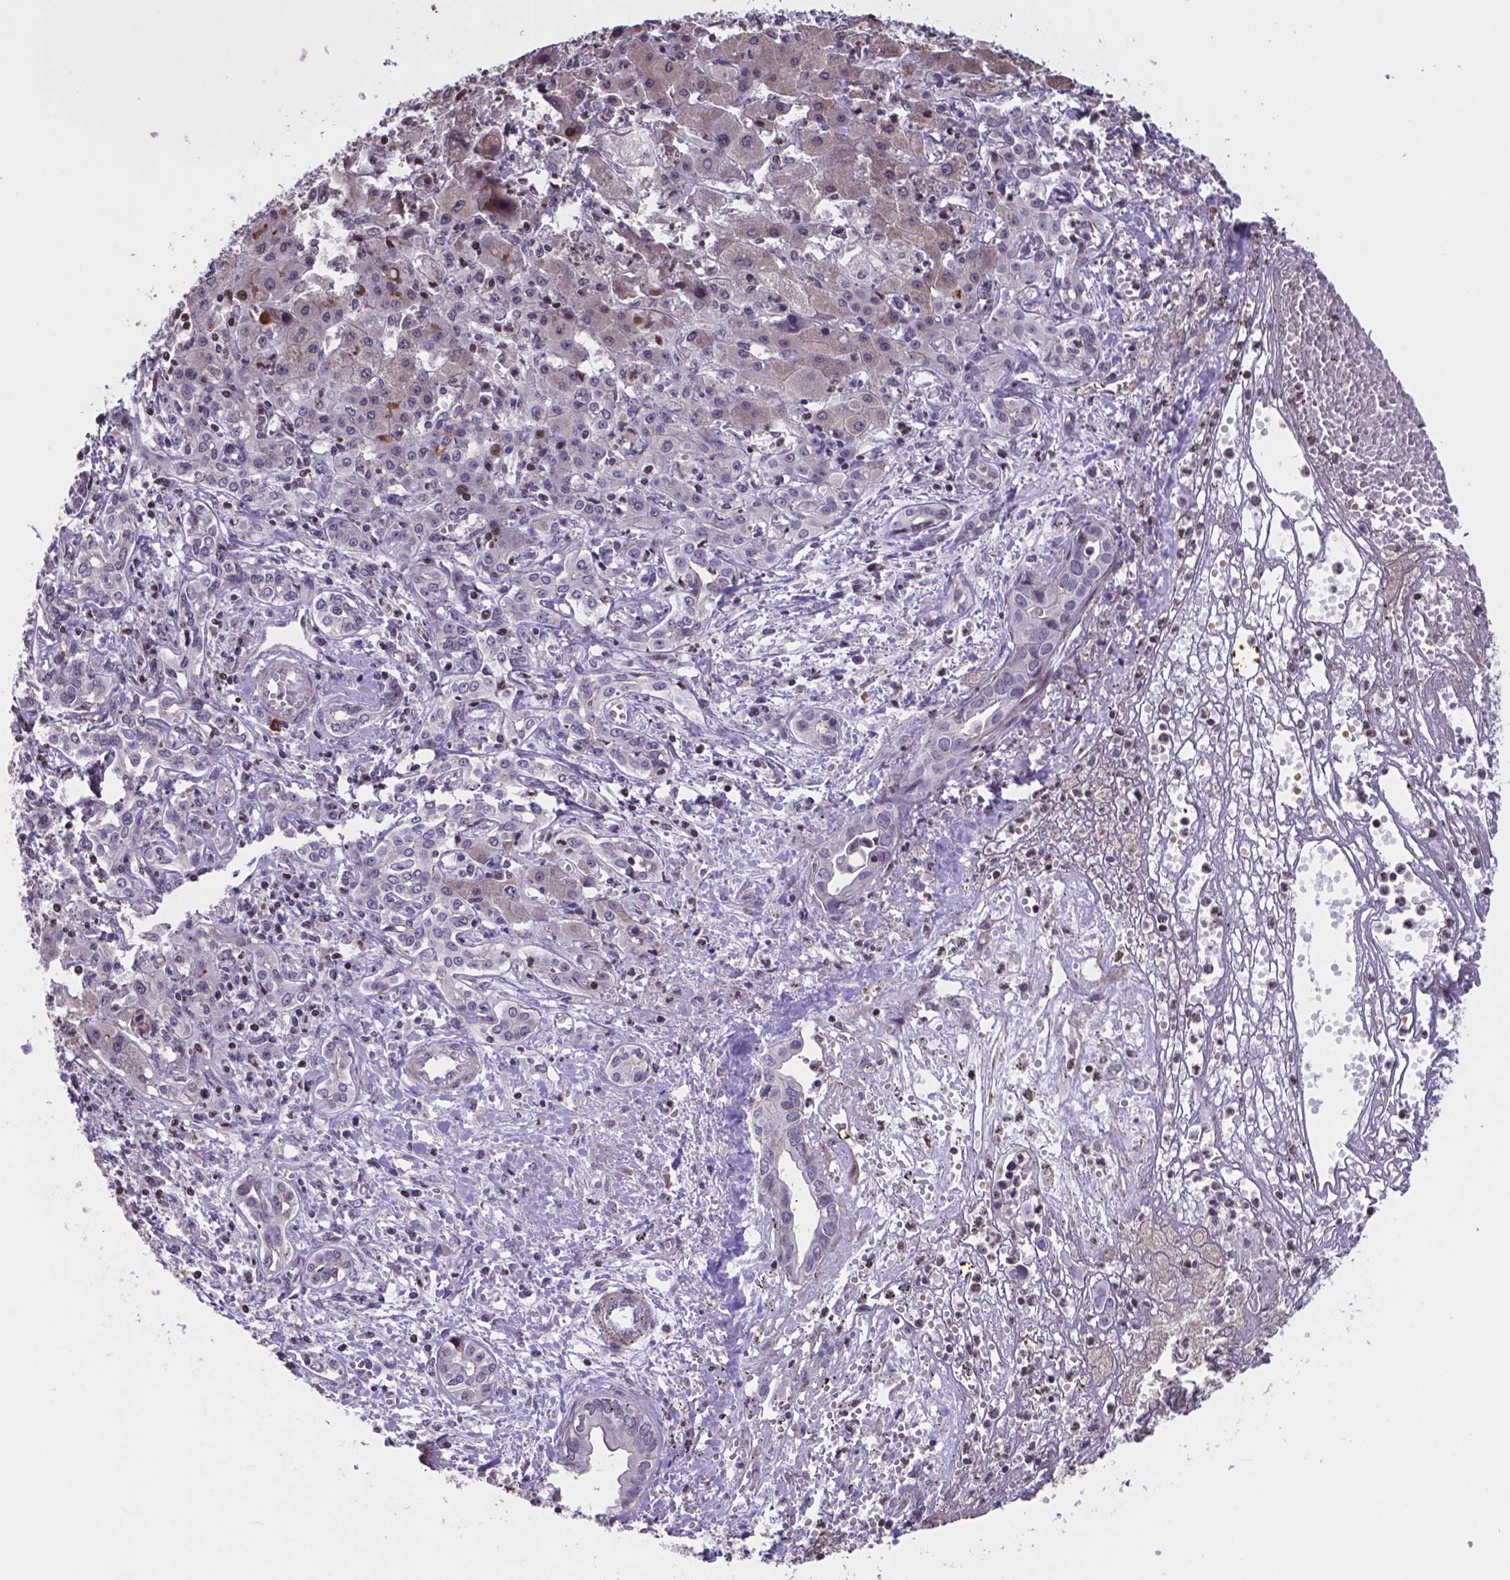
{"staining": {"intensity": "negative", "quantity": "none", "location": "none"}, "tissue": "liver cancer", "cell_type": "Tumor cells", "image_type": "cancer", "snomed": [{"axis": "morphology", "description": "Cholangiocarcinoma"}, {"axis": "topography", "description": "Liver"}], "caption": "There is no significant expression in tumor cells of cholangiocarcinoma (liver).", "gene": "MLC1", "patient": {"sex": "female", "age": 64}}